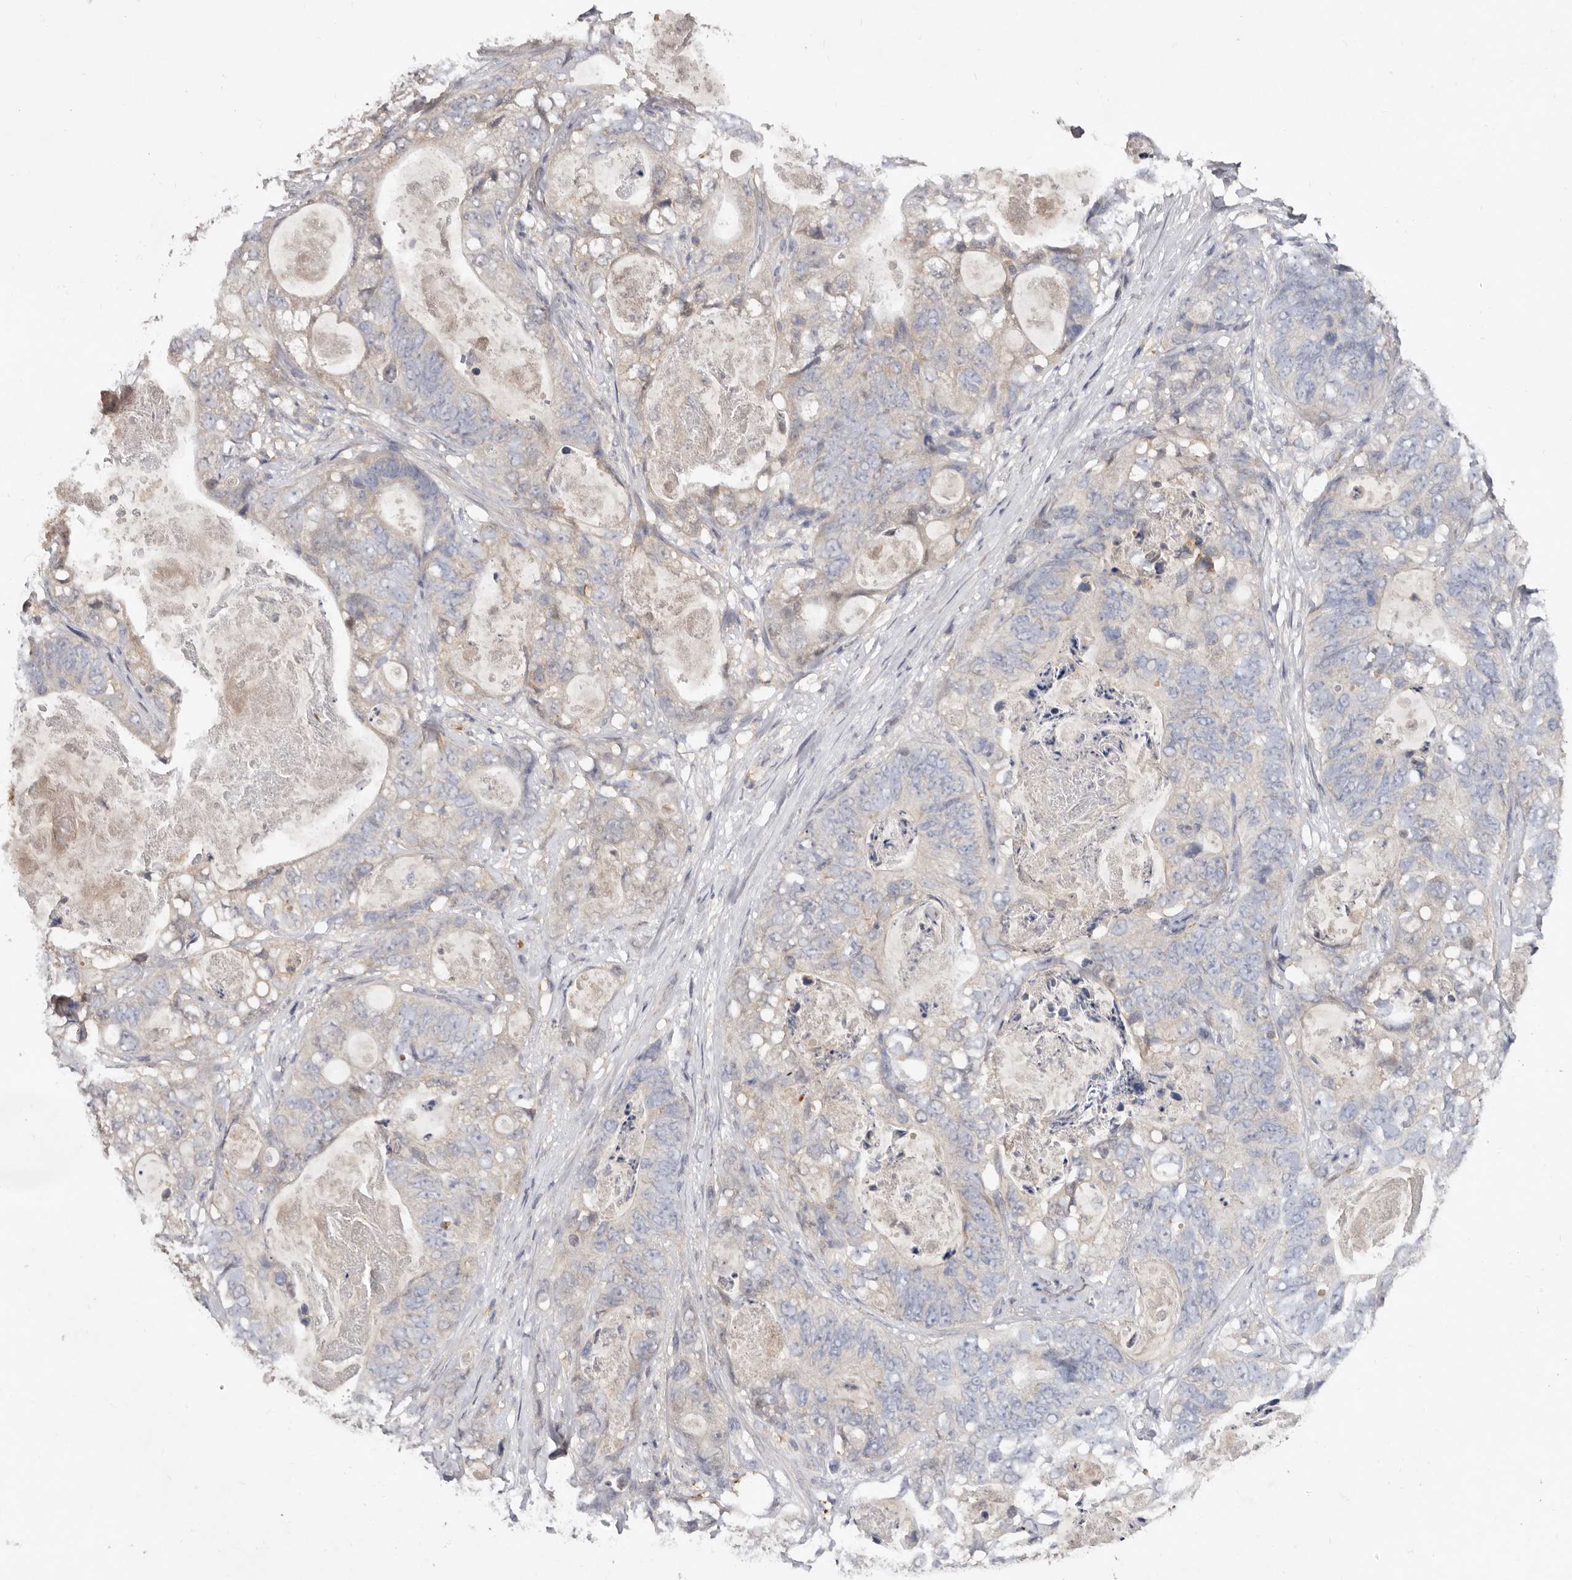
{"staining": {"intensity": "negative", "quantity": "none", "location": "none"}, "tissue": "stomach cancer", "cell_type": "Tumor cells", "image_type": "cancer", "snomed": [{"axis": "morphology", "description": "Normal tissue, NOS"}, {"axis": "morphology", "description": "Adenocarcinoma, NOS"}, {"axis": "topography", "description": "Stomach"}], "caption": "Tumor cells show no significant staining in stomach adenocarcinoma.", "gene": "EDEM1", "patient": {"sex": "female", "age": 89}}